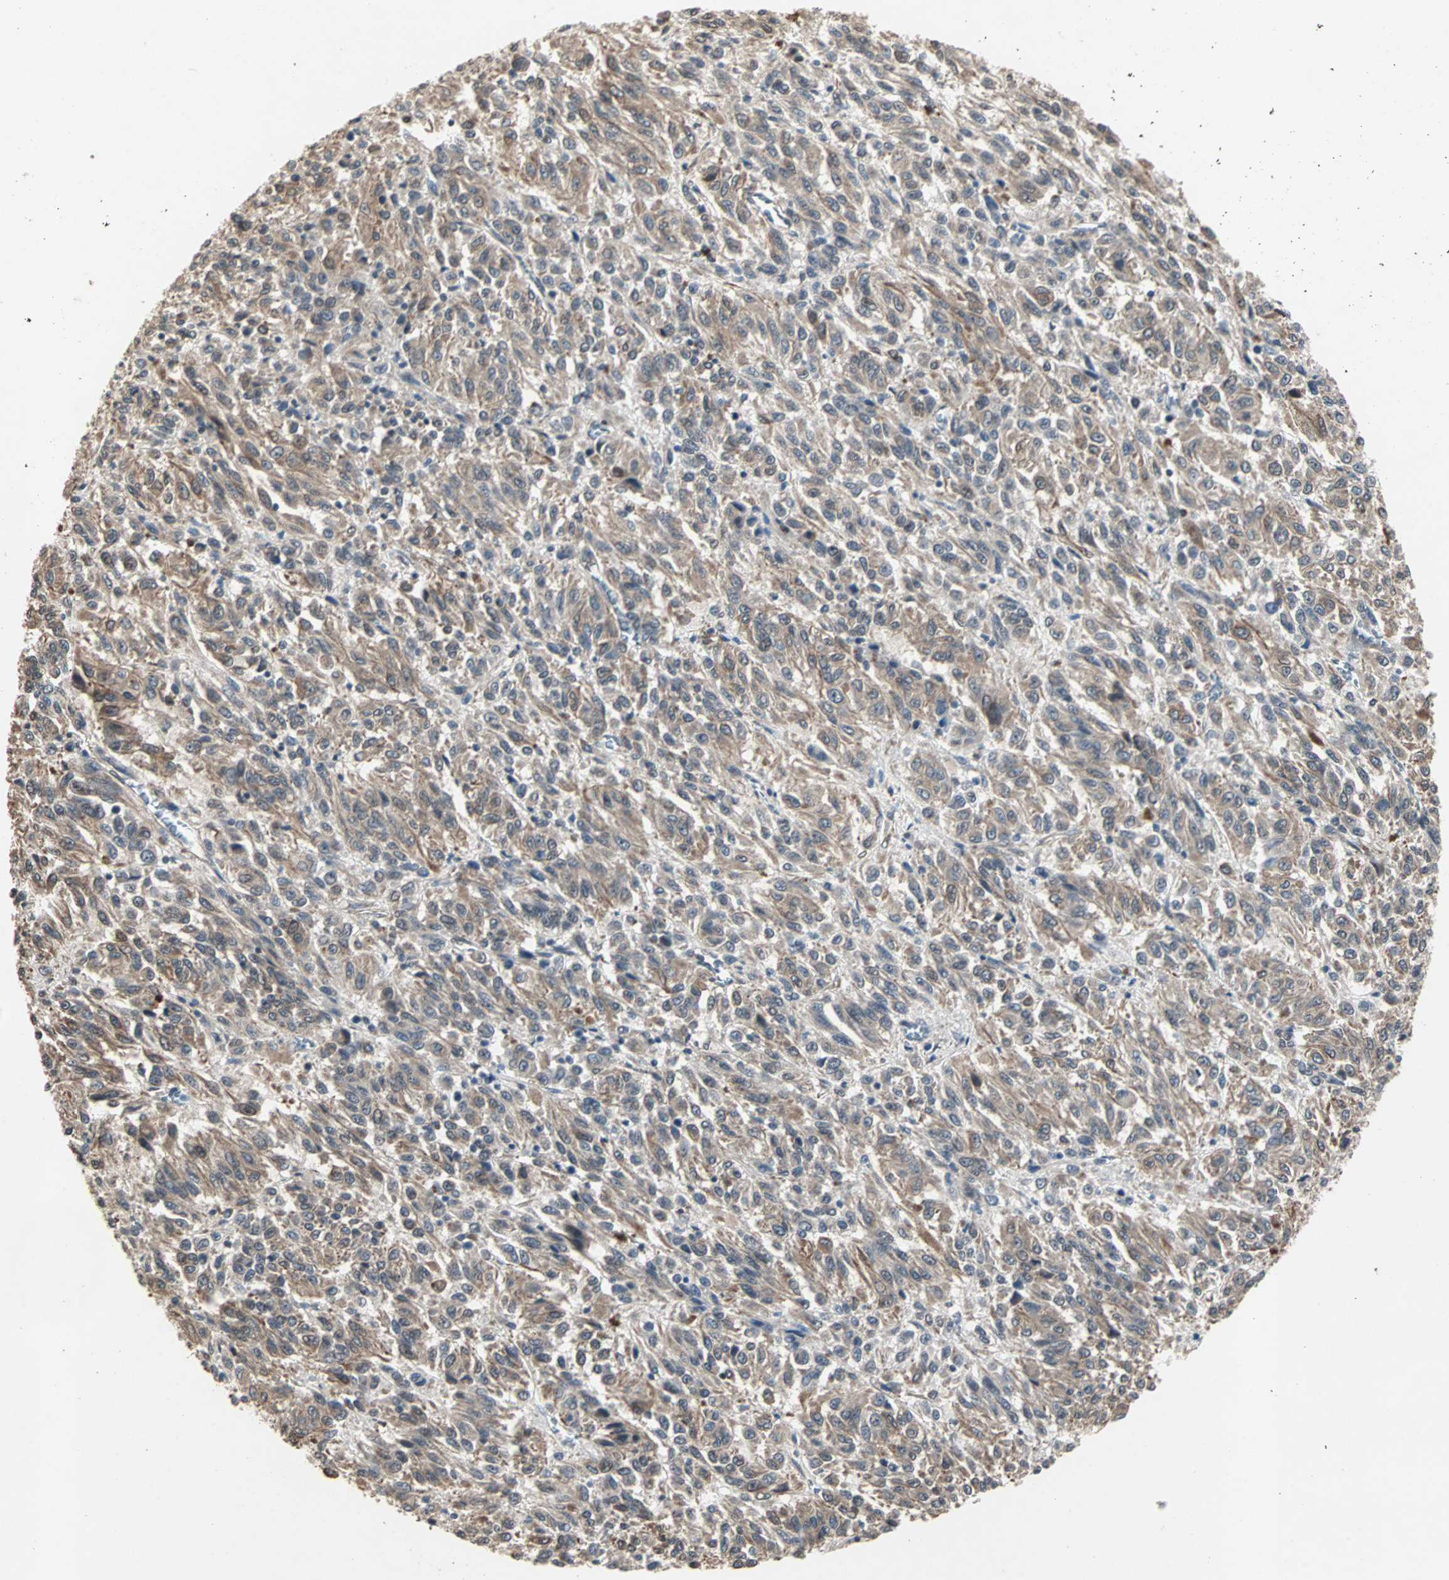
{"staining": {"intensity": "moderate", "quantity": "25%-75%", "location": "cytoplasmic/membranous"}, "tissue": "melanoma", "cell_type": "Tumor cells", "image_type": "cancer", "snomed": [{"axis": "morphology", "description": "Malignant melanoma, Metastatic site"}, {"axis": "topography", "description": "Lung"}], "caption": "Brown immunohistochemical staining in human malignant melanoma (metastatic site) shows moderate cytoplasmic/membranous positivity in approximately 25%-75% of tumor cells.", "gene": "TRPV4", "patient": {"sex": "male", "age": 64}}